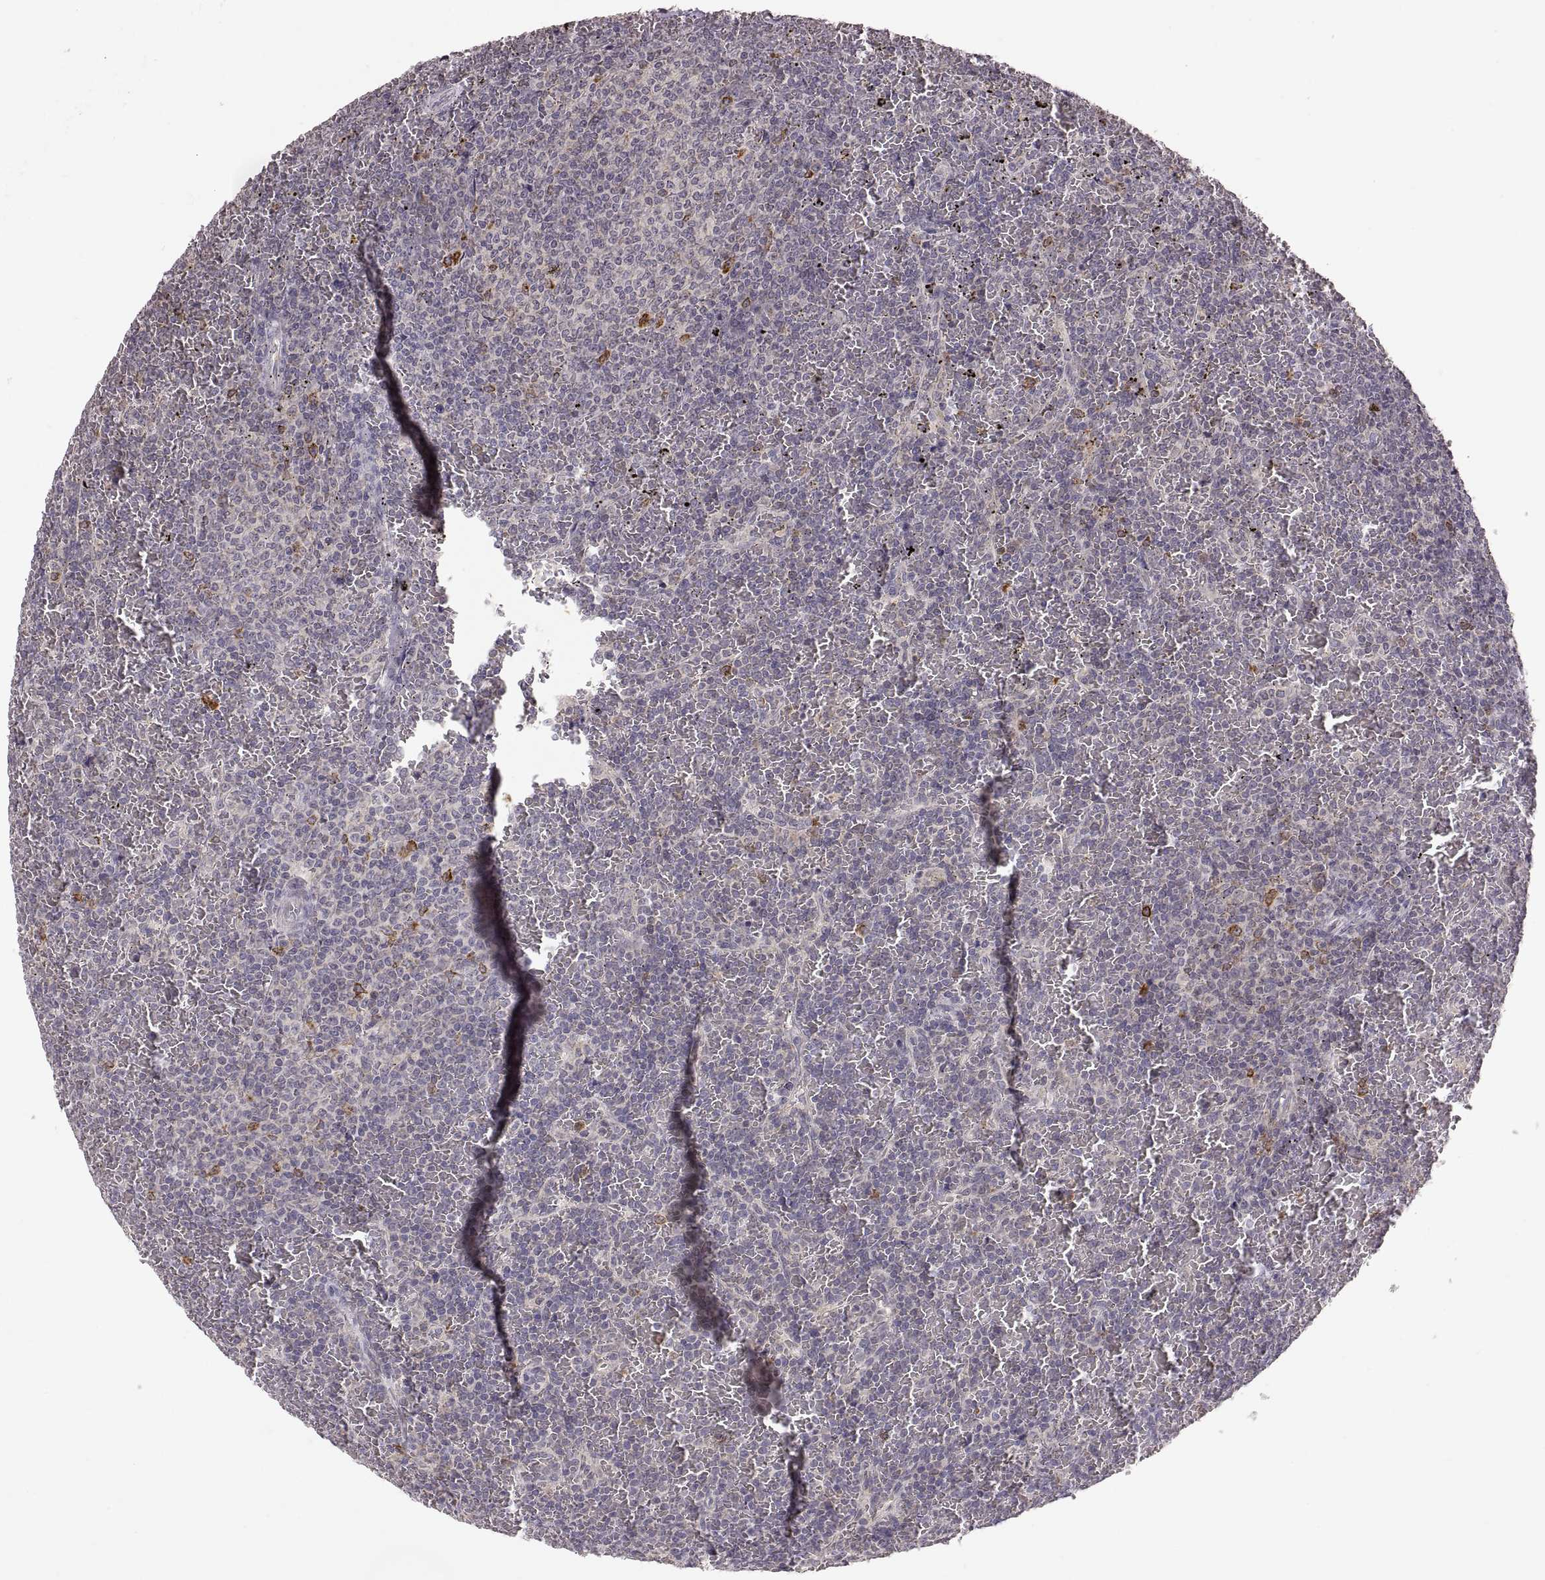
{"staining": {"intensity": "negative", "quantity": "none", "location": "none"}, "tissue": "lymphoma", "cell_type": "Tumor cells", "image_type": "cancer", "snomed": [{"axis": "morphology", "description": "Malignant lymphoma, non-Hodgkin's type, Low grade"}, {"axis": "topography", "description": "Spleen"}], "caption": "Immunohistochemical staining of human low-grade malignant lymphoma, non-Hodgkin's type shows no significant positivity in tumor cells.", "gene": "HMGCR", "patient": {"sex": "female", "age": 77}}